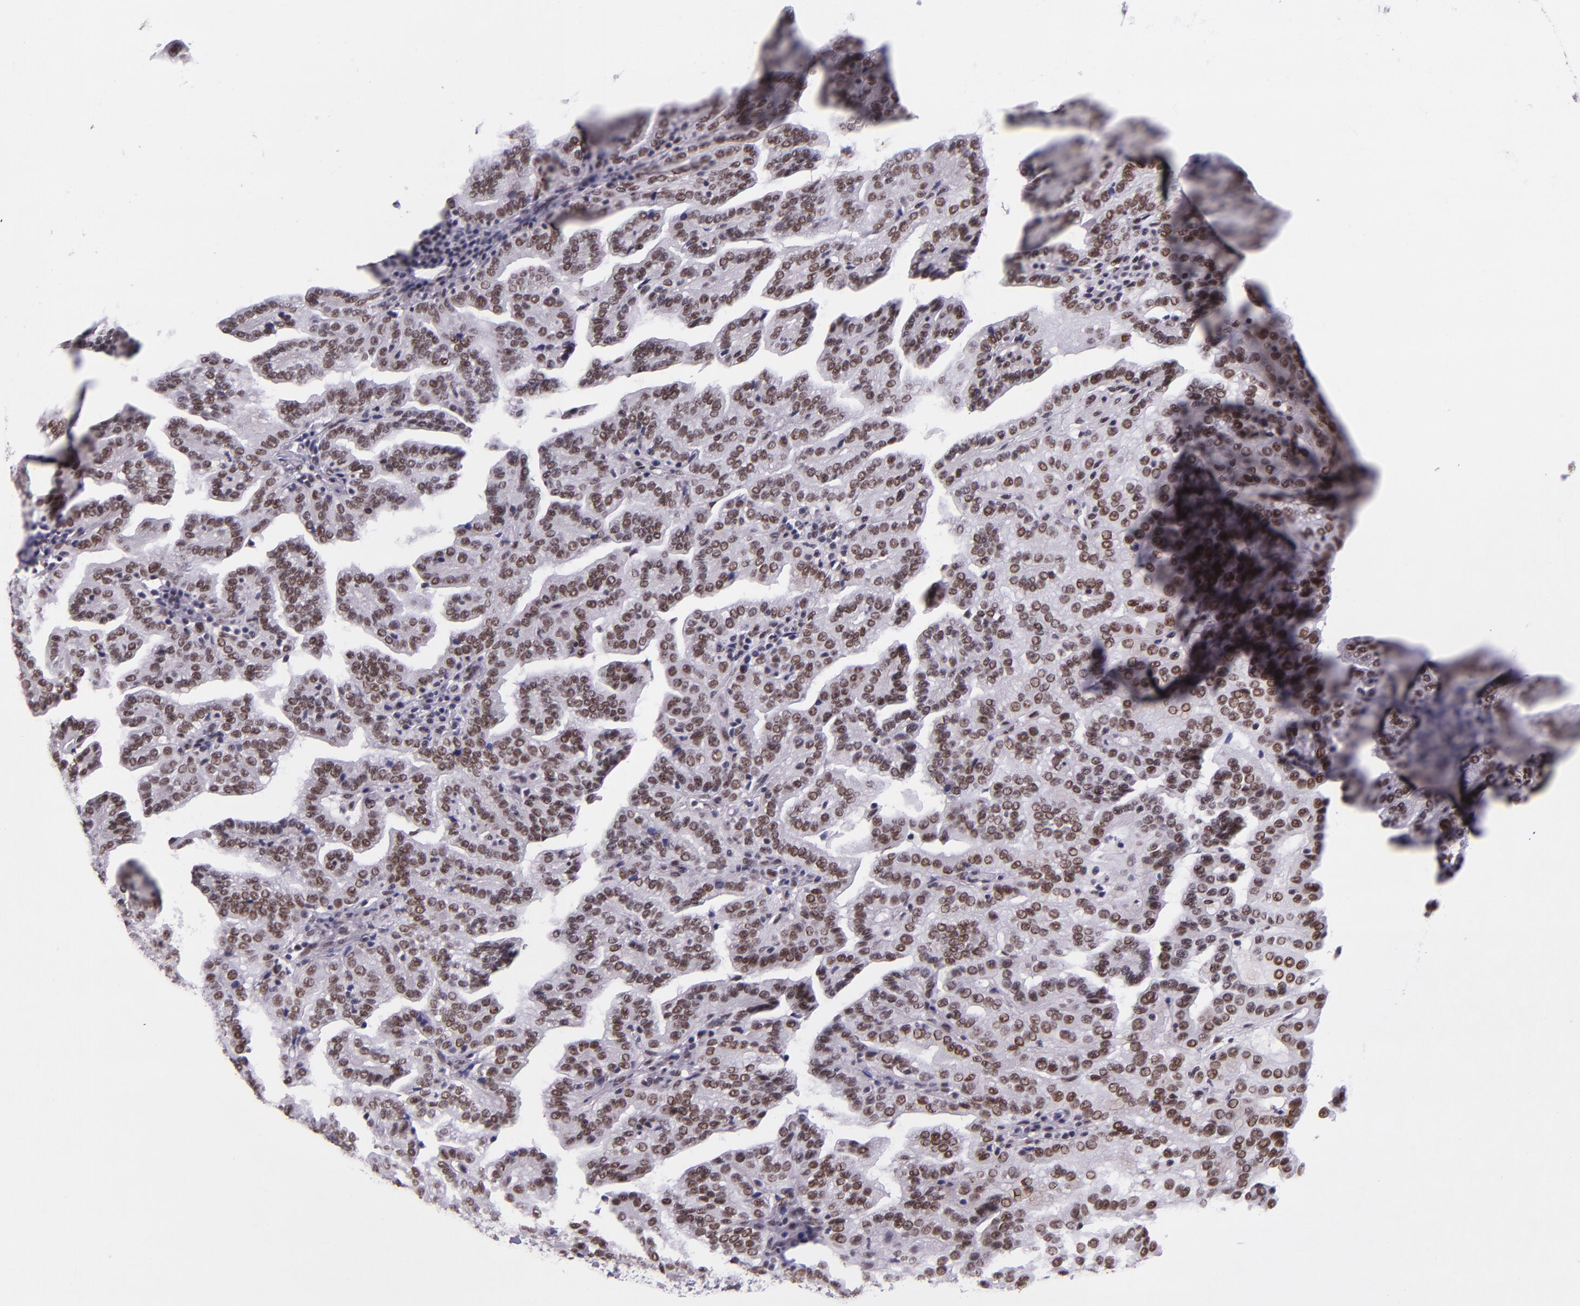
{"staining": {"intensity": "moderate", "quantity": ">75%", "location": "nuclear"}, "tissue": "renal cancer", "cell_type": "Tumor cells", "image_type": "cancer", "snomed": [{"axis": "morphology", "description": "Adenocarcinoma, NOS"}, {"axis": "topography", "description": "Kidney"}], "caption": "A brown stain labels moderate nuclear staining of a protein in renal cancer (adenocarcinoma) tumor cells.", "gene": "GPKOW", "patient": {"sex": "male", "age": 61}}